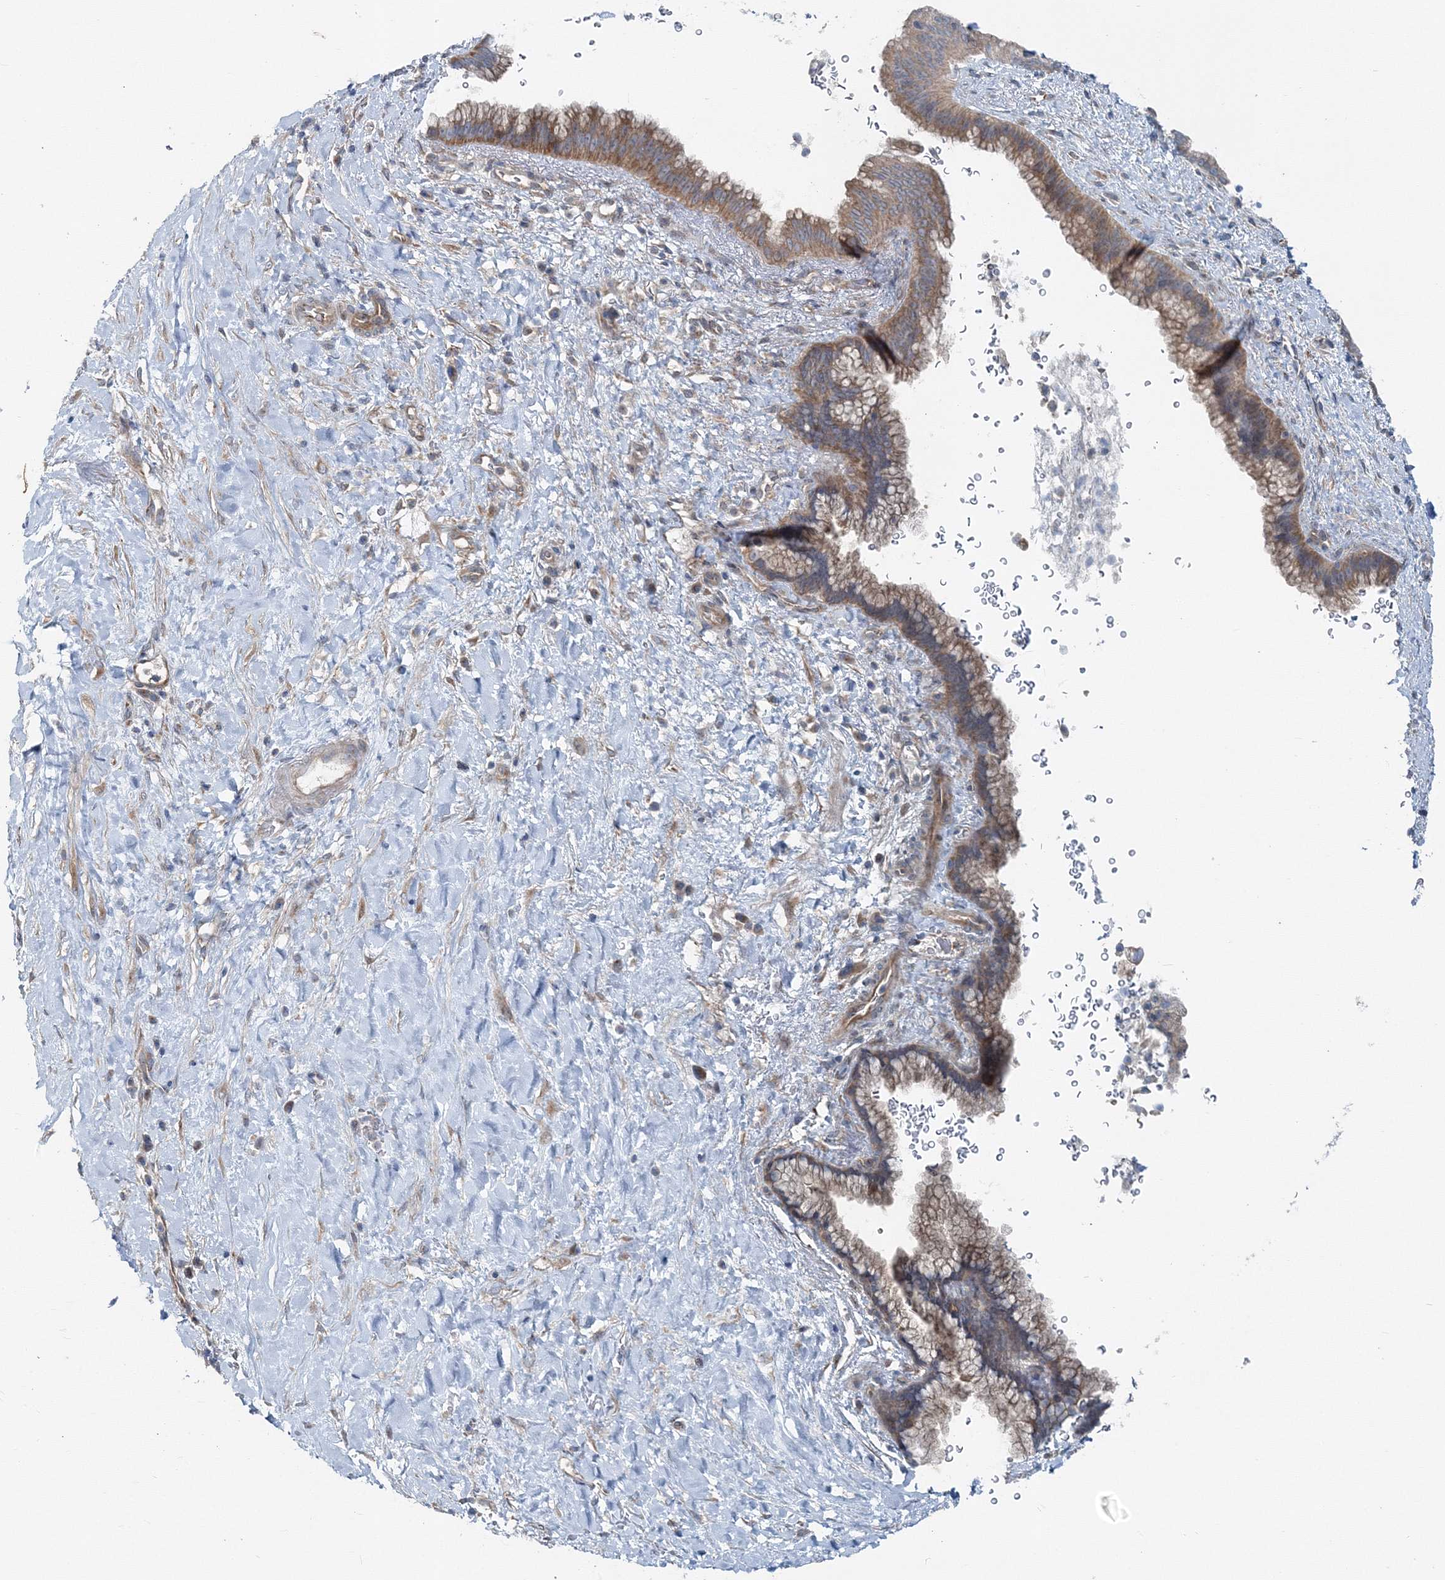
{"staining": {"intensity": "moderate", "quantity": ">75%", "location": "cytoplasmic/membranous"}, "tissue": "pancreatic cancer", "cell_type": "Tumor cells", "image_type": "cancer", "snomed": [{"axis": "morphology", "description": "Adenocarcinoma, NOS"}, {"axis": "topography", "description": "Pancreas"}], "caption": "An immunohistochemistry photomicrograph of tumor tissue is shown. Protein staining in brown highlights moderate cytoplasmic/membranous positivity in pancreatic cancer (adenocarcinoma) within tumor cells.", "gene": "MPHOSPH9", "patient": {"sex": "male", "age": 75}}